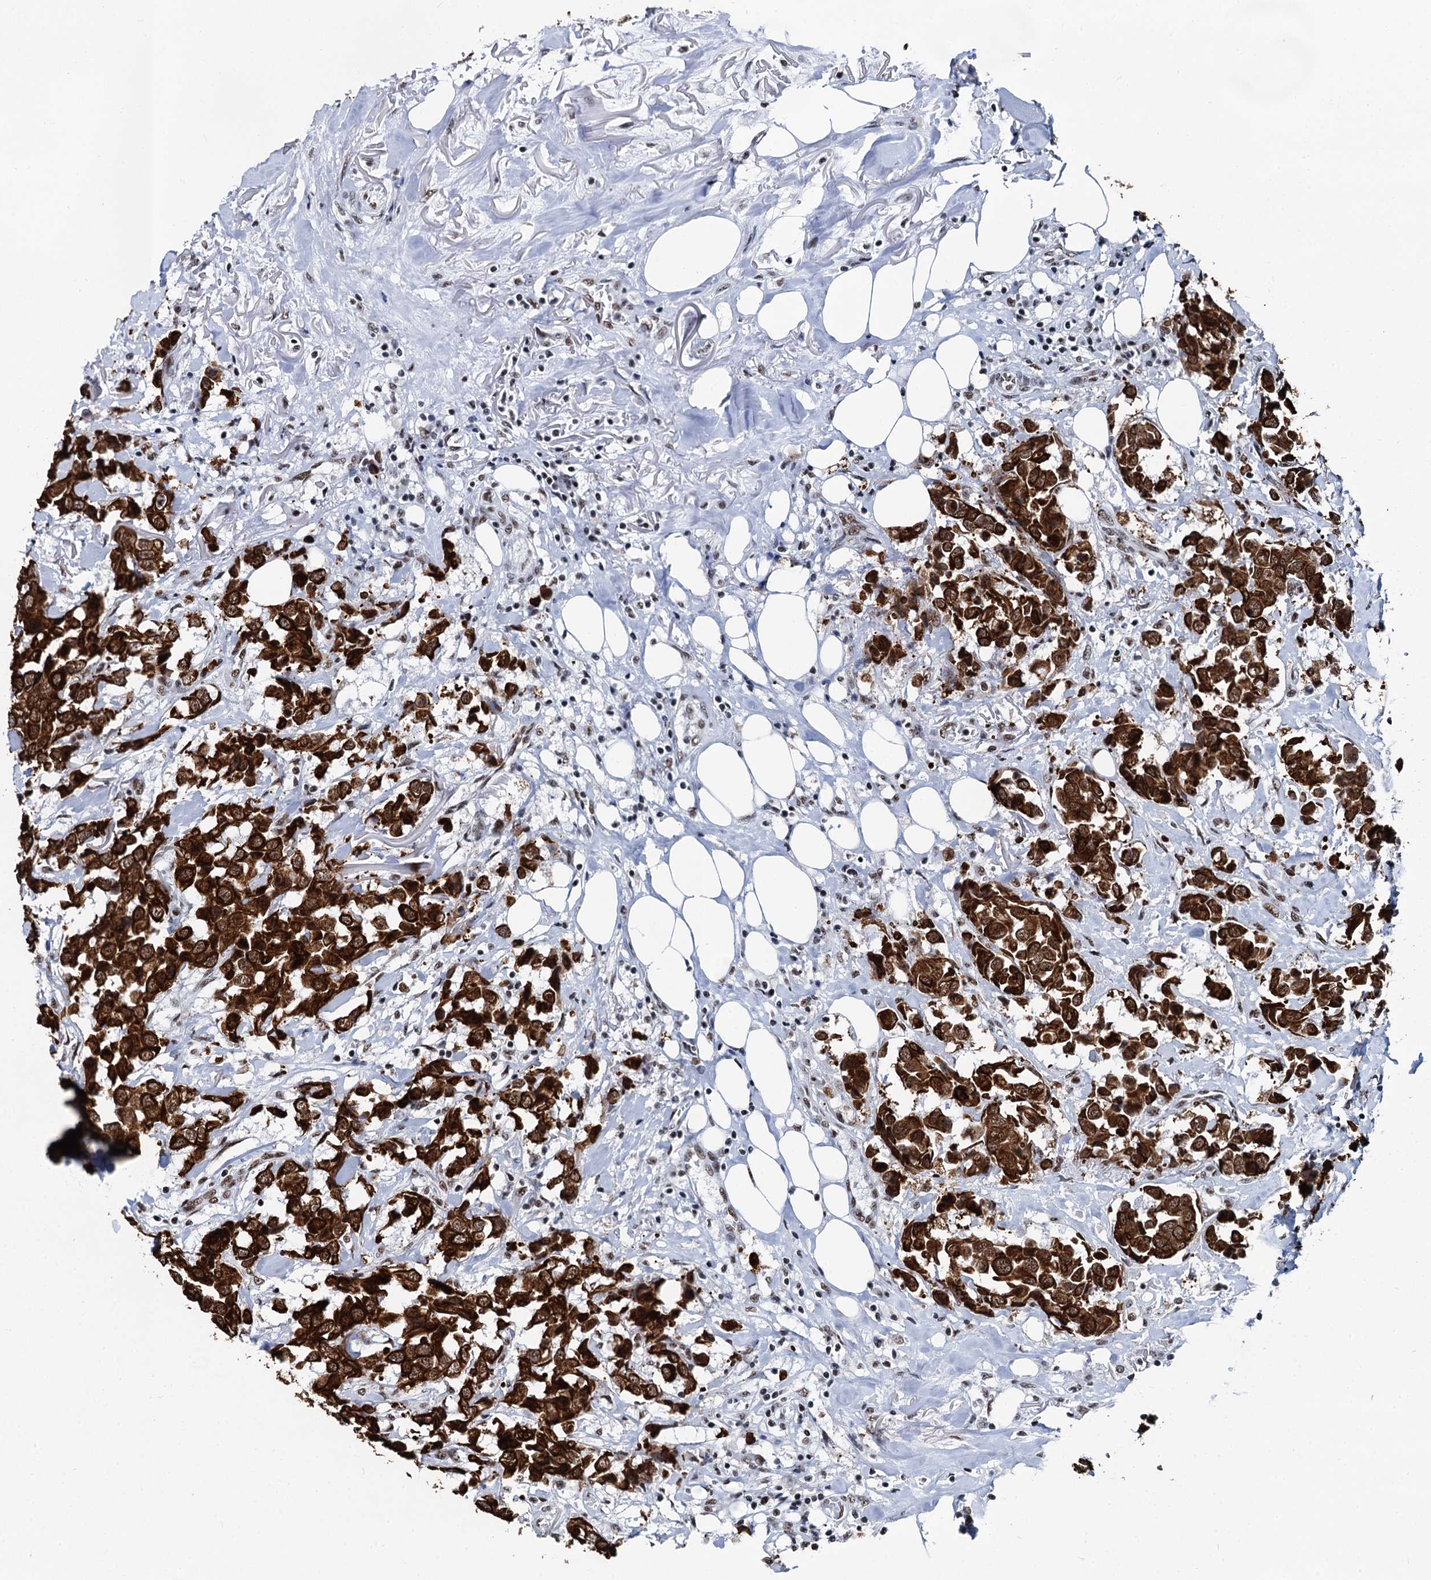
{"staining": {"intensity": "strong", "quantity": ">75%", "location": "nuclear"}, "tissue": "breast cancer", "cell_type": "Tumor cells", "image_type": "cancer", "snomed": [{"axis": "morphology", "description": "Duct carcinoma"}, {"axis": "topography", "description": "Breast"}], "caption": "Immunohistochemistry (IHC) micrograph of neoplastic tissue: human breast cancer stained using immunohistochemistry (IHC) reveals high levels of strong protein expression localized specifically in the nuclear of tumor cells, appearing as a nuclear brown color.", "gene": "DDX23", "patient": {"sex": "female", "age": 80}}